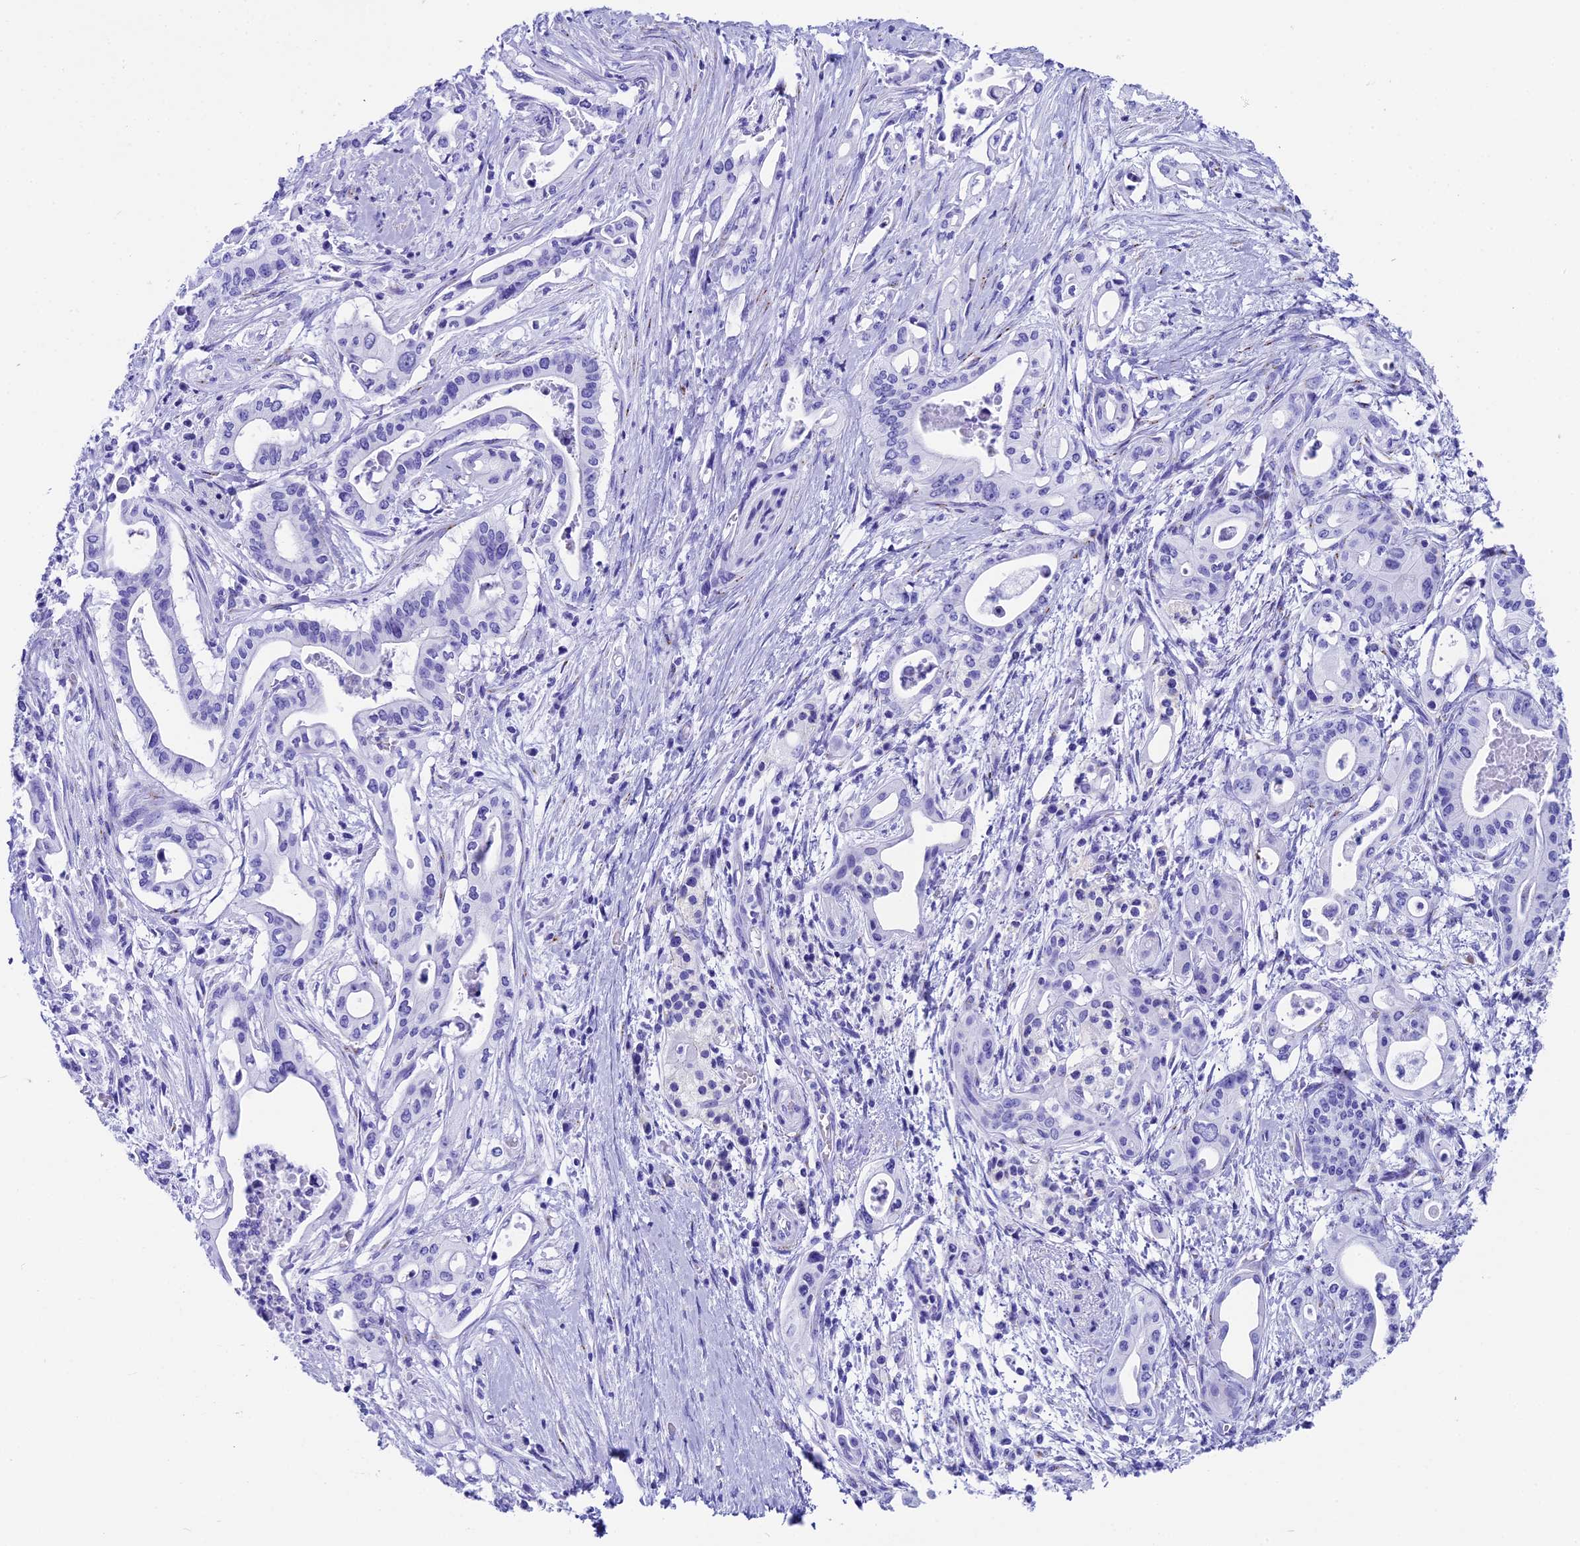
{"staining": {"intensity": "negative", "quantity": "none", "location": "none"}, "tissue": "pancreatic cancer", "cell_type": "Tumor cells", "image_type": "cancer", "snomed": [{"axis": "morphology", "description": "Adenocarcinoma, NOS"}, {"axis": "topography", "description": "Pancreas"}], "caption": "Immunohistochemistry image of pancreatic adenocarcinoma stained for a protein (brown), which demonstrates no positivity in tumor cells. Nuclei are stained in blue.", "gene": "AP3B2", "patient": {"sex": "female", "age": 77}}